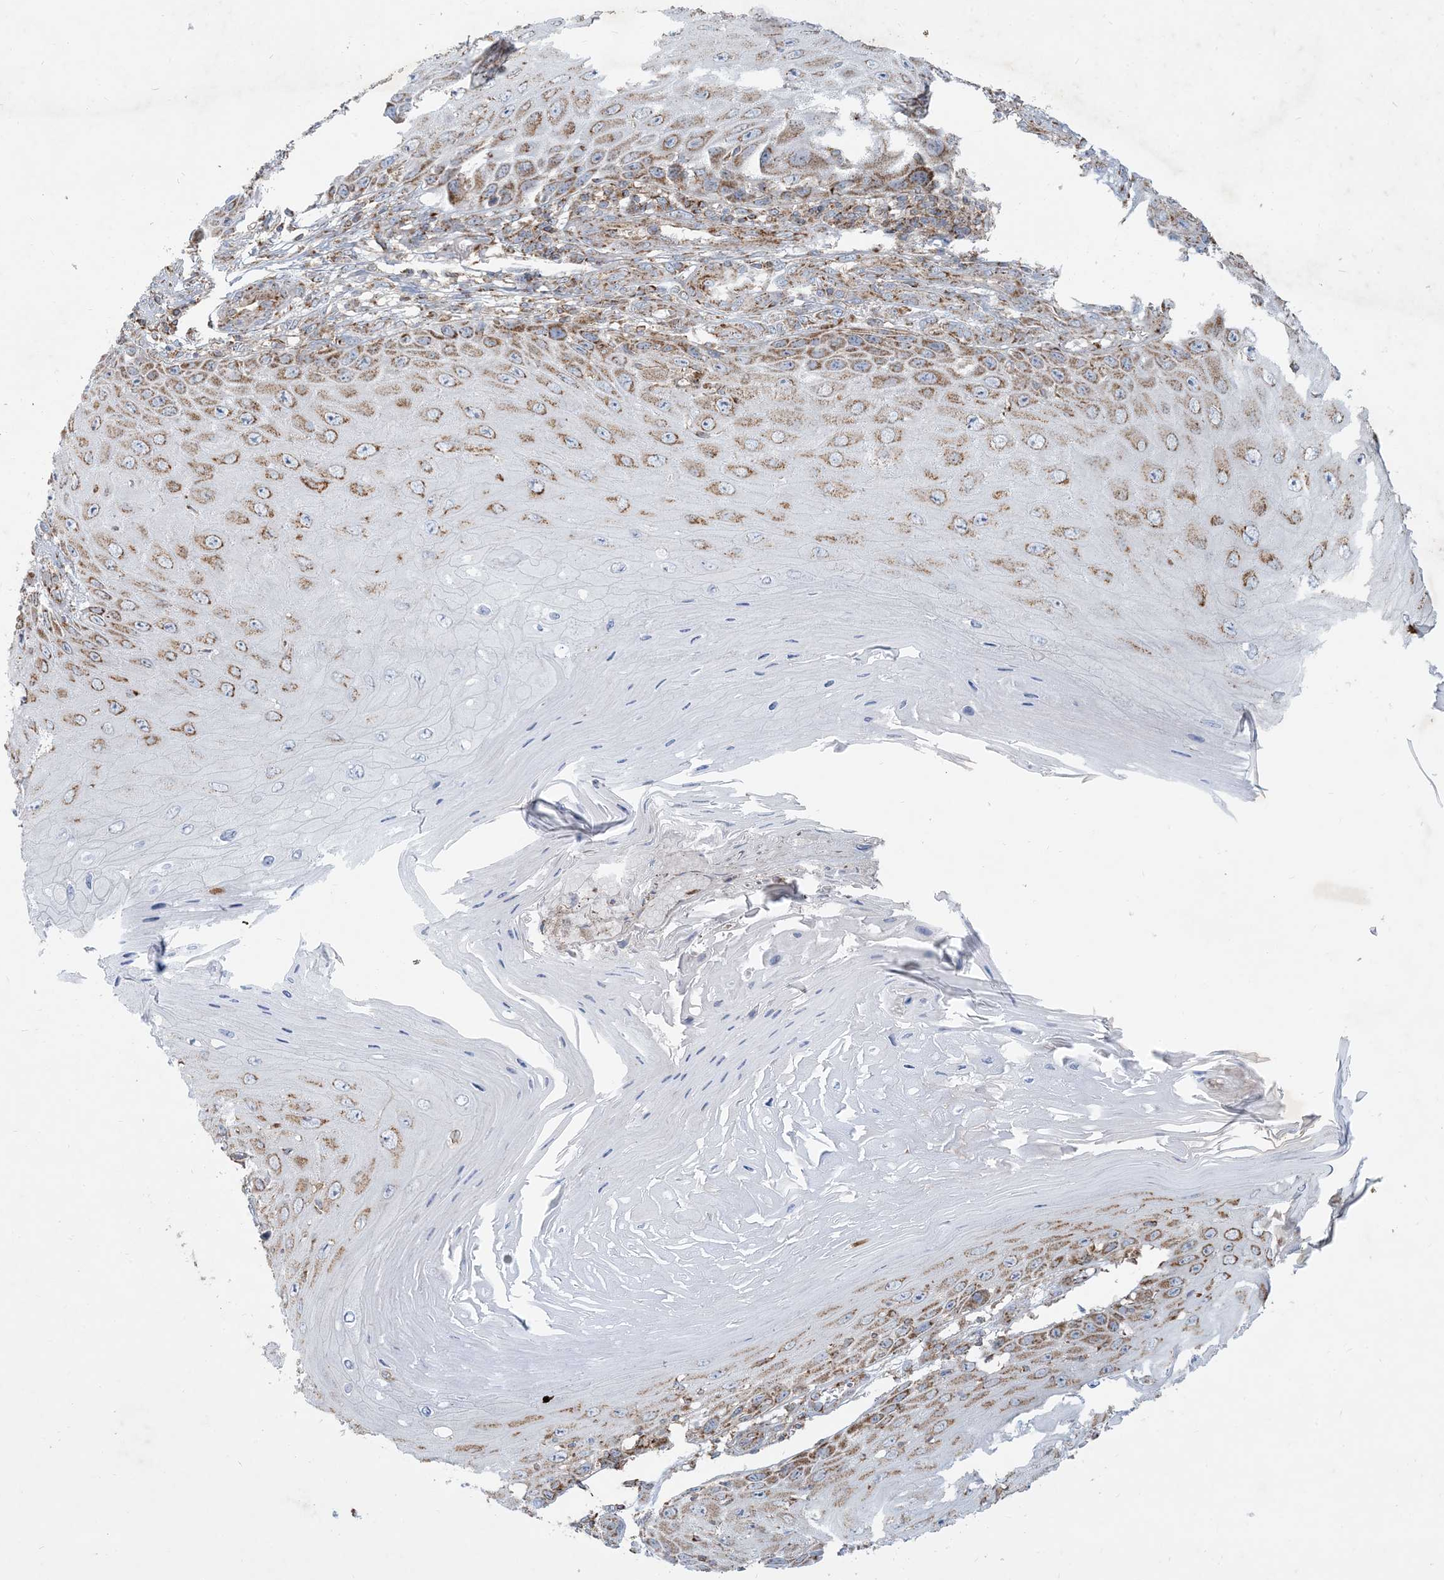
{"staining": {"intensity": "moderate", "quantity": ">75%", "location": "cytoplasmic/membranous"}, "tissue": "skin cancer", "cell_type": "Tumor cells", "image_type": "cancer", "snomed": [{"axis": "morphology", "description": "Squamous cell carcinoma, NOS"}, {"axis": "topography", "description": "Skin"}], "caption": "Skin squamous cell carcinoma tissue demonstrates moderate cytoplasmic/membranous staining in approximately >75% of tumor cells", "gene": "BEND4", "patient": {"sex": "female", "age": 73}}